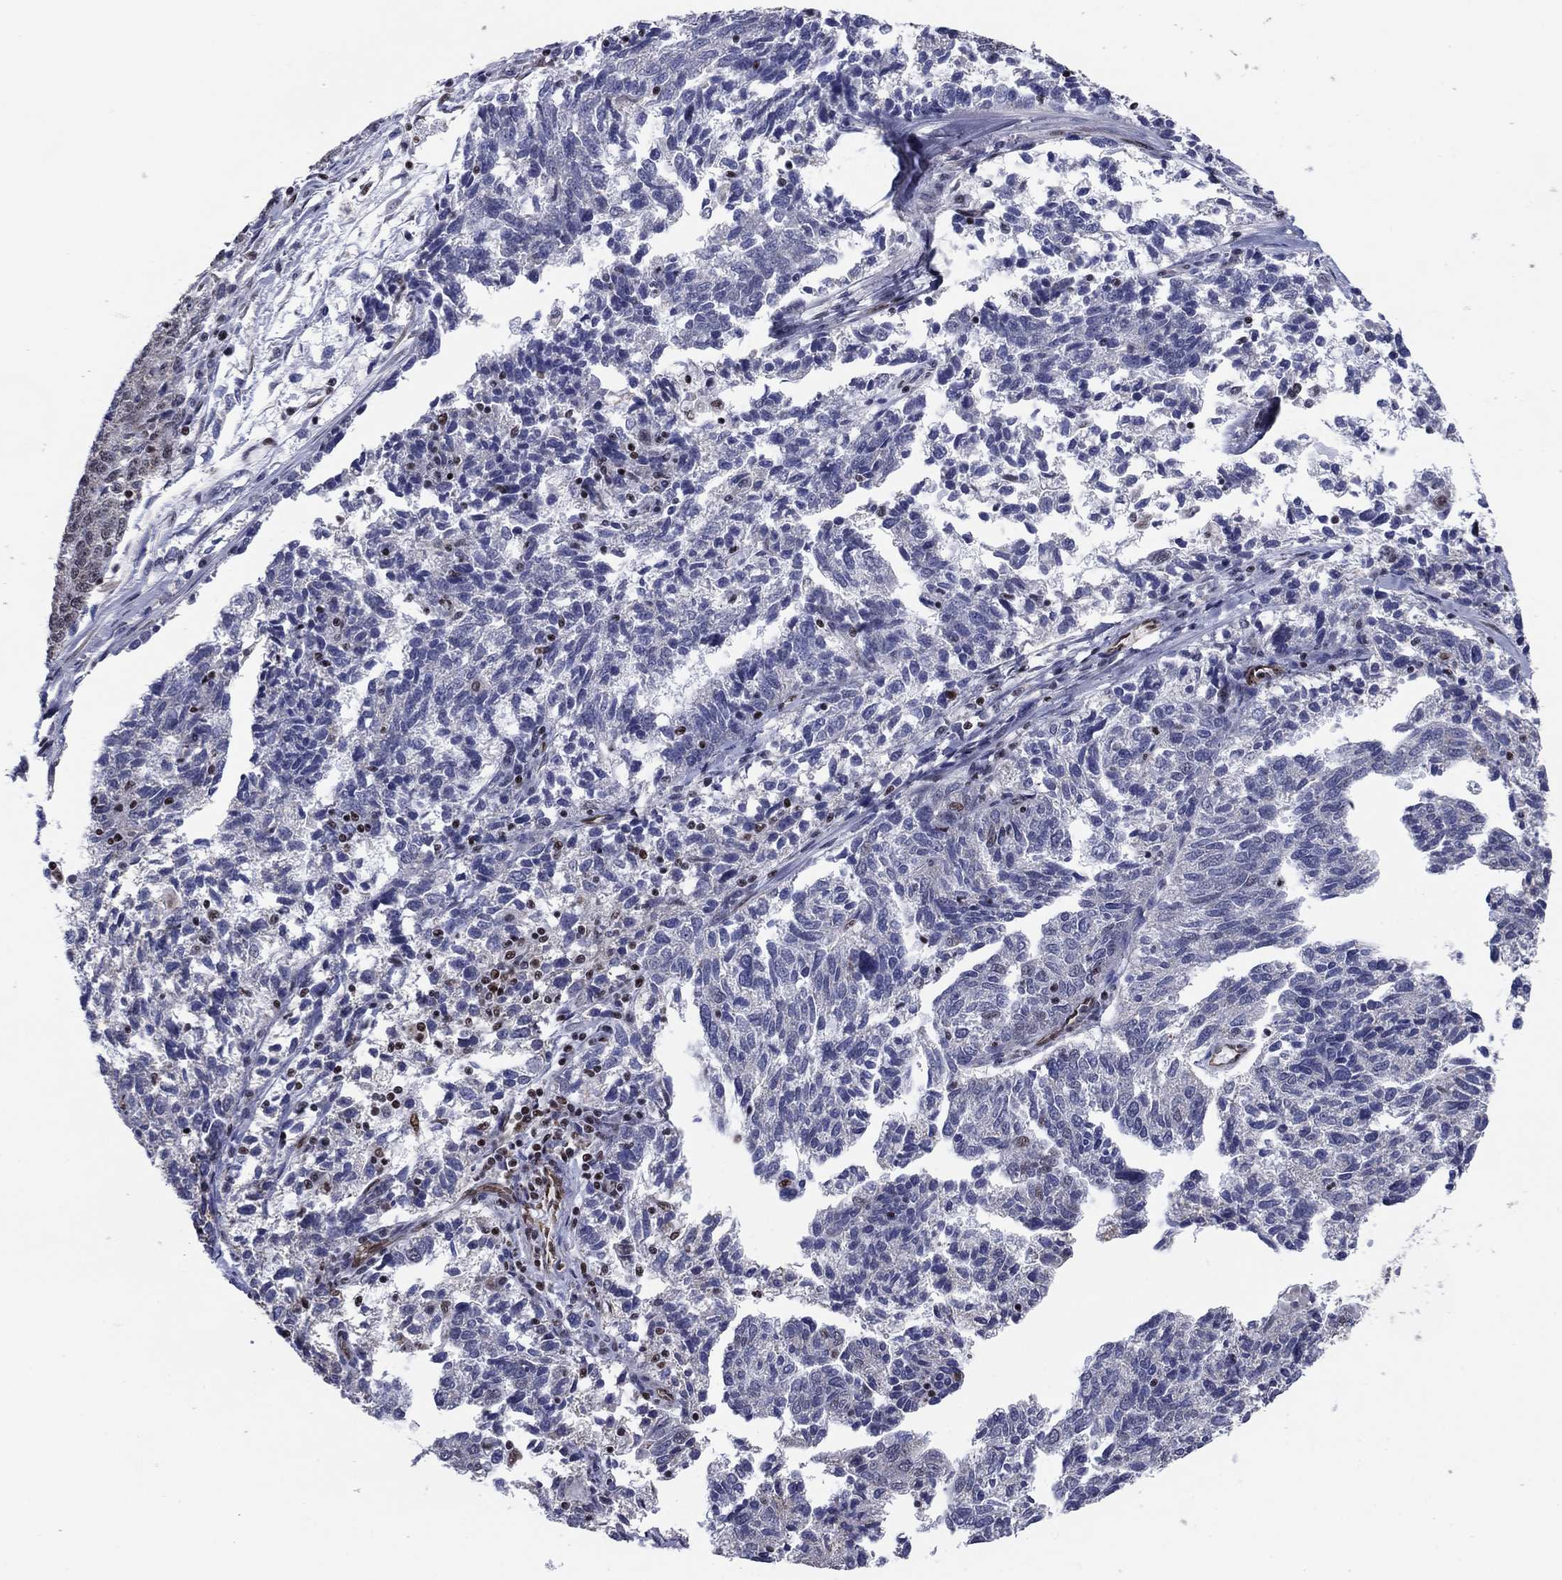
{"staining": {"intensity": "negative", "quantity": "none", "location": "none"}, "tissue": "ovarian cancer", "cell_type": "Tumor cells", "image_type": "cancer", "snomed": [{"axis": "morphology", "description": "Cystadenocarcinoma, serous, NOS"}, {"axis": "topography", "description": "Ovary"}], "caption": "Tumor cells show no significant expression in serous cystadenocarcinoma (ovarian).", "gene": "N4BP2", "patient": {"sex": "female", "age": 71}}